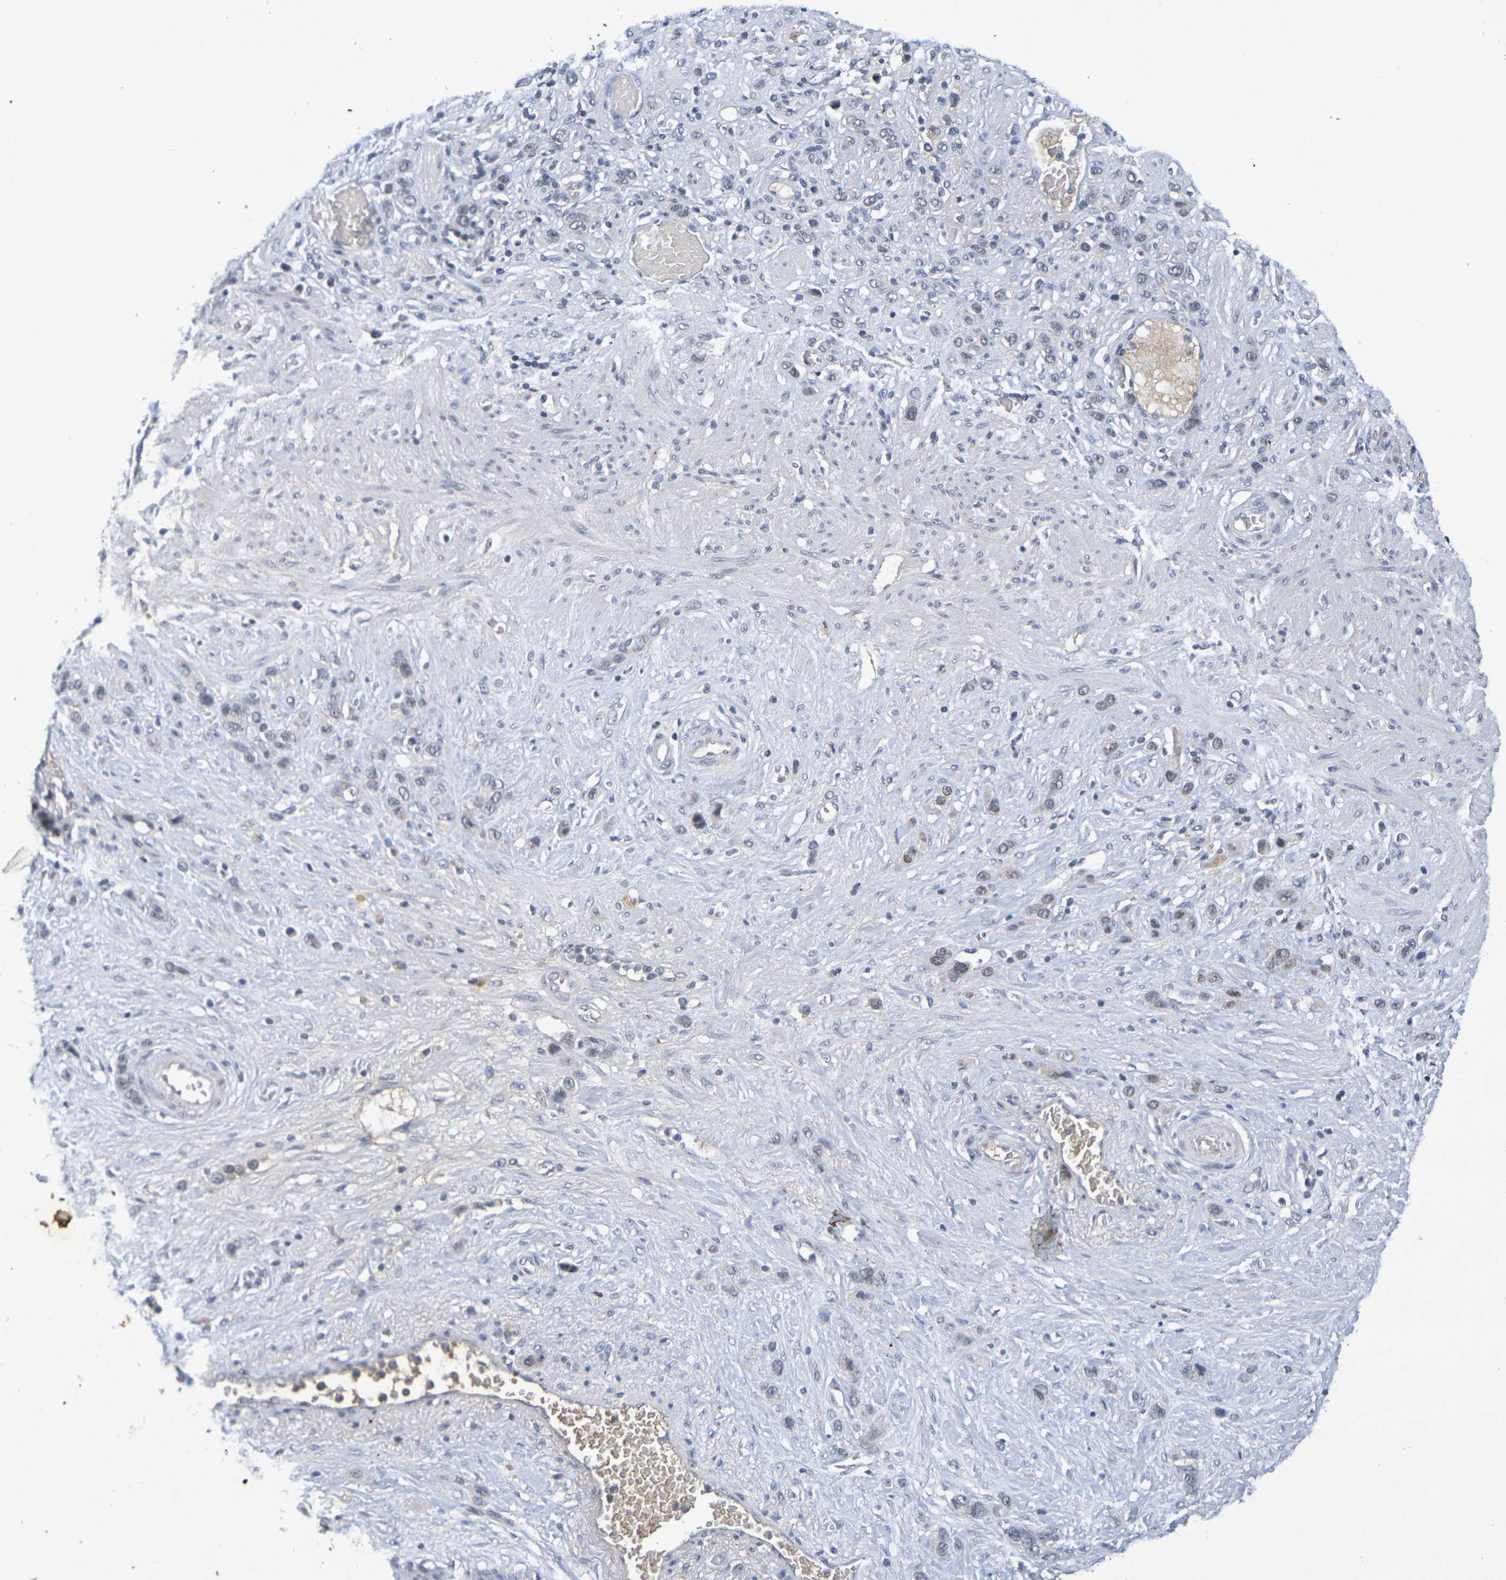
{"staining": {"intensity": "weak", "quantity": "<25%", "location": "nuclear"}, "tissue": "stomach cancer", "cell_type": "Tumor cells", "image_type": "cancer", "snomed": [{"axis": "morphology", "description": "Adenocarcinoma, NOS"}, {"axis": "morphology", "description": "Adenocarcinoma, High grade"}, {"axis": "topography", "description": "Stomach, upper"}, {"axis": "topography", "description": "Stomach, lower"}], "caption": "An IHC histopathology image of stomach cancer is shown. There is no staining in tumor cells of stomach cancer.", "gene": "TERF2", "patient": {"sex": "female", "age": 65}}